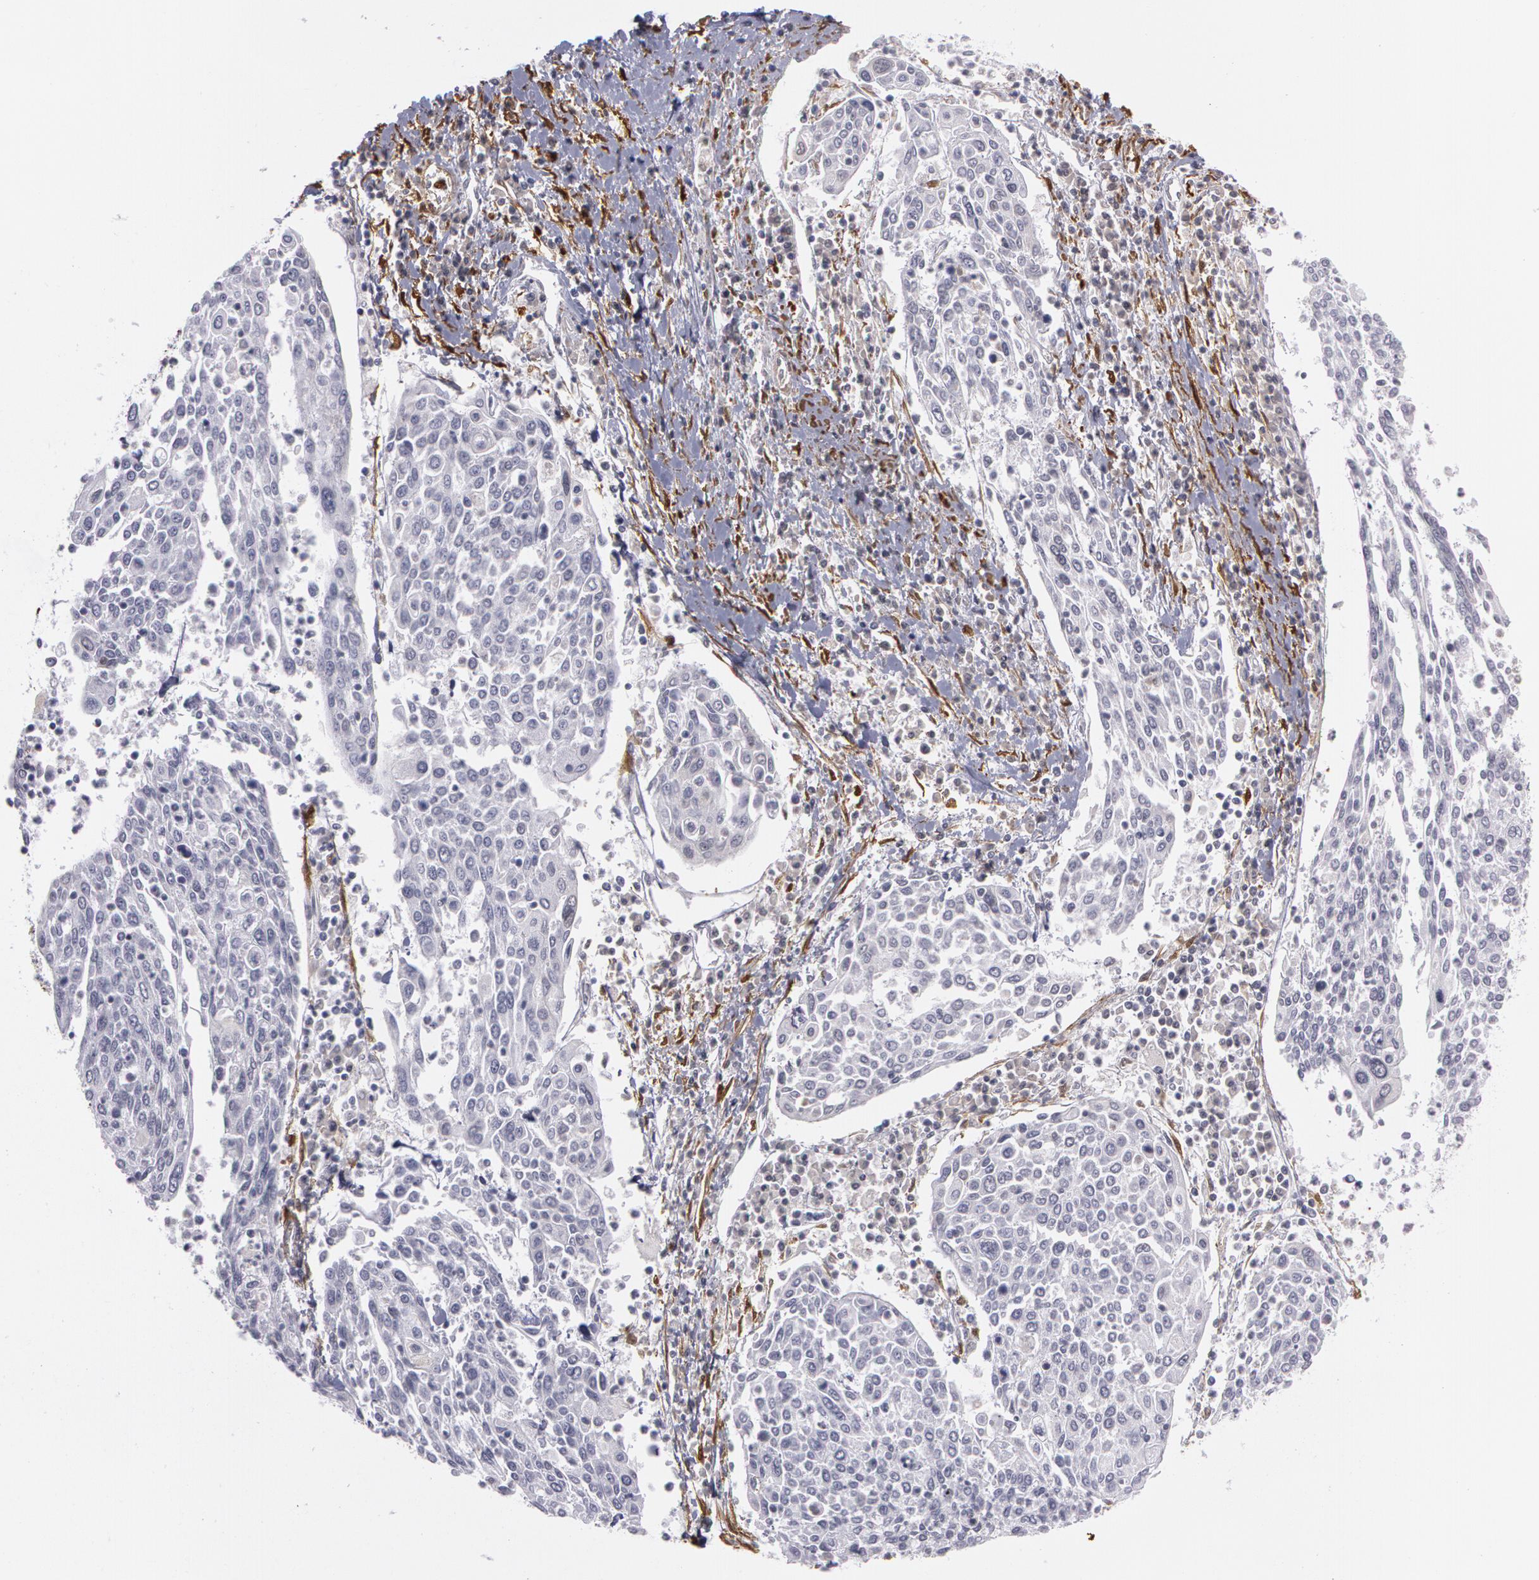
{"staining": {"intensity": "negative", "quantity": "none", "location": "none"}, "tissue": "cervical cancer", "cell_type": "Tumor cells", "image_type": "cancer", "snomed": [{"axis": "morphology", "description": "Squamous cell carcinoma, NOS"}, {"axis": "topography", "description": "Cervix"}], "caption": "DAB immunohistochemical staining of human cervical squamous cell carcinoma demonstrates no significant positivity in tumor cells.", "gene": "TAGLN", "patient": {"sex": "female", "age": 40}}